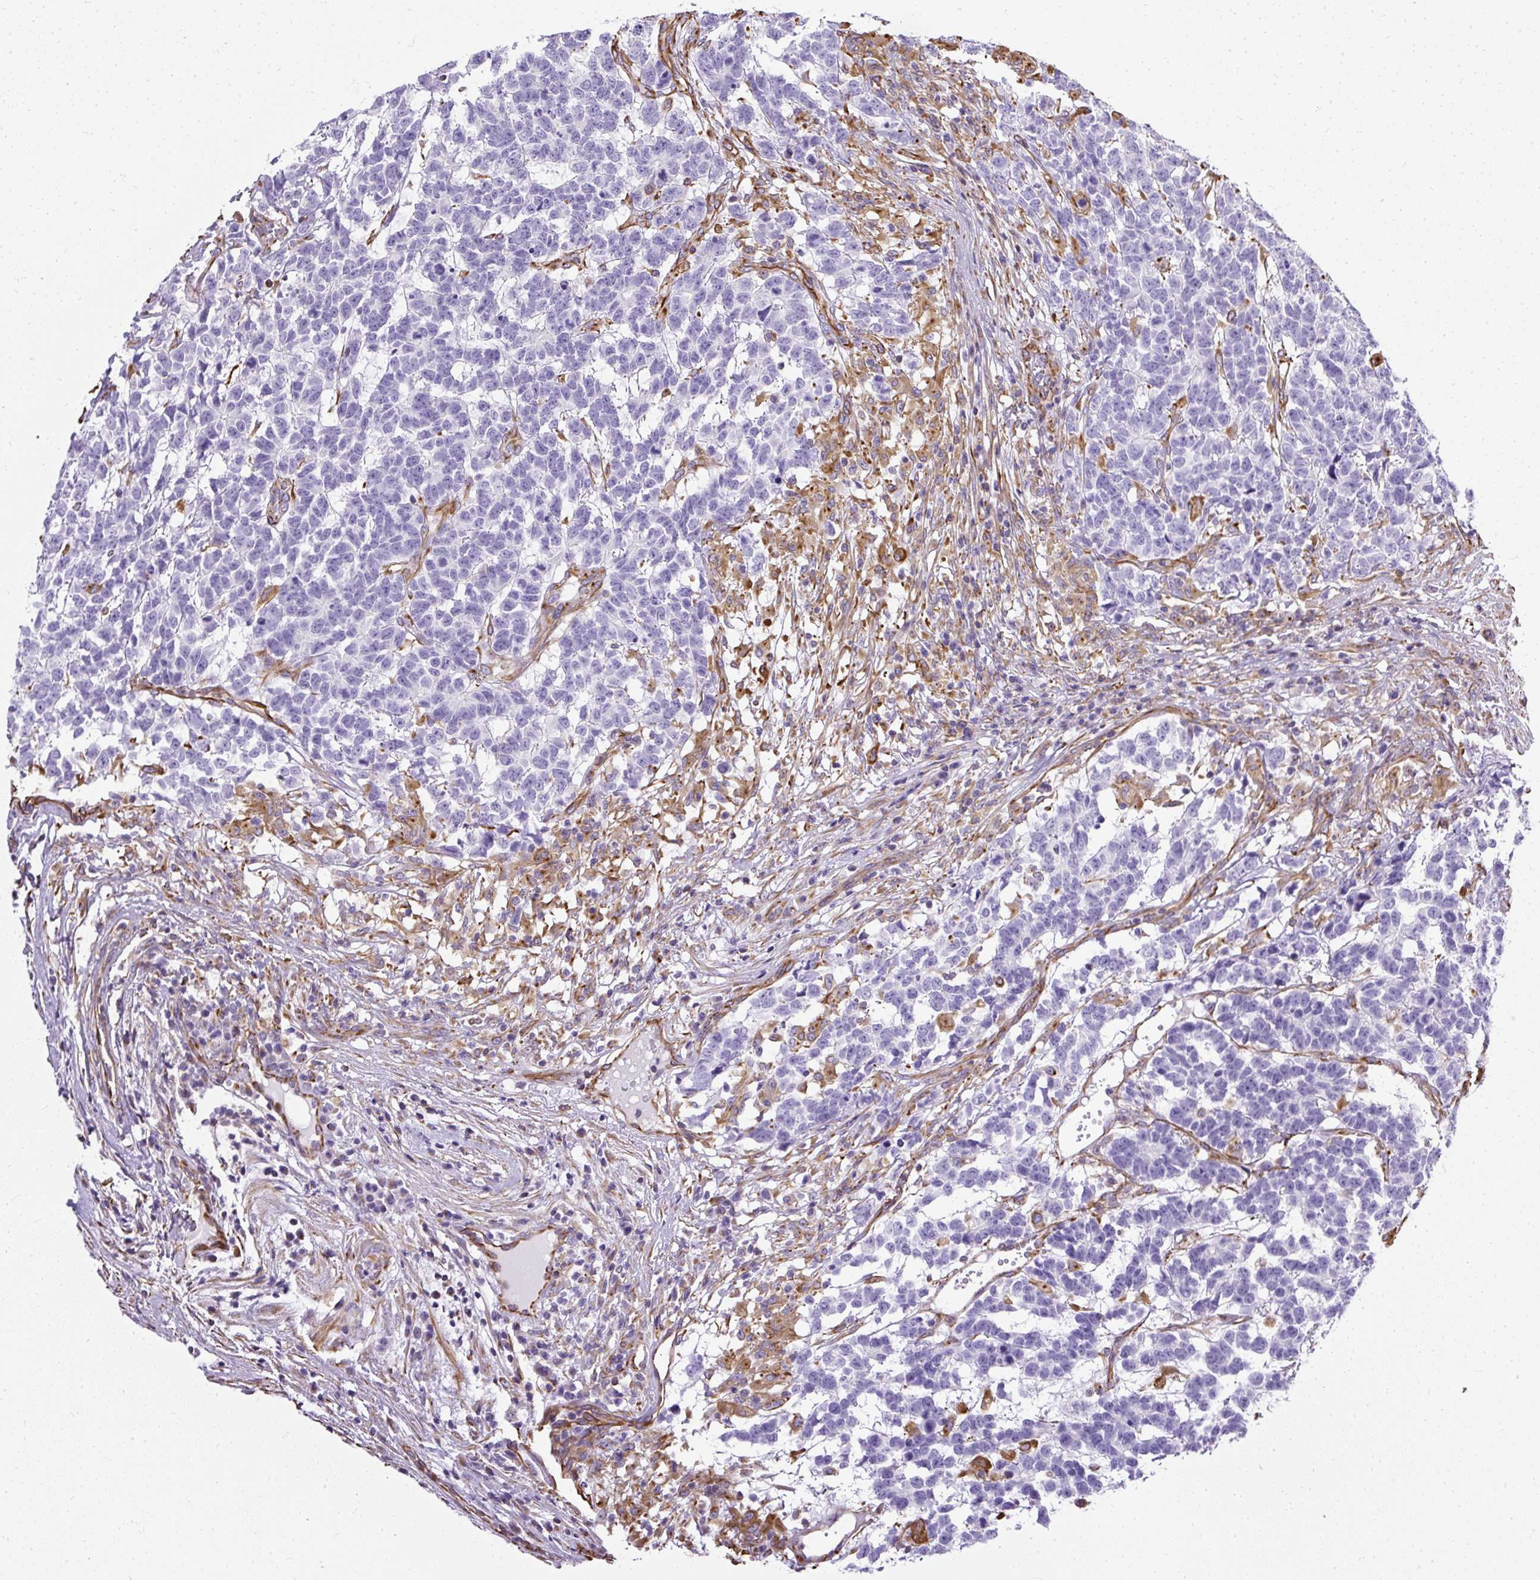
{"staining": {"intensity": "negative", "quantity": "none", "location": "none"}, "tissue": "testis cancer", "cell_type": "Tumor cells", "image_type": "cancer", "snomed": [{"axis": "morphology", "description": "Carcinoma, Embryonal, NOS"}, {"axis": "topography", "description": "Testis"}], "caption": "Image shows no protein expression in tumor cells of testis cancer (embryonal carcinoma) tissue. The staining is performed using DAB brown chromogen with nuclei counter-stained in using hematoxylin.", "gene": "PLS1", "patient": {"sex": "male", "age": 26}}